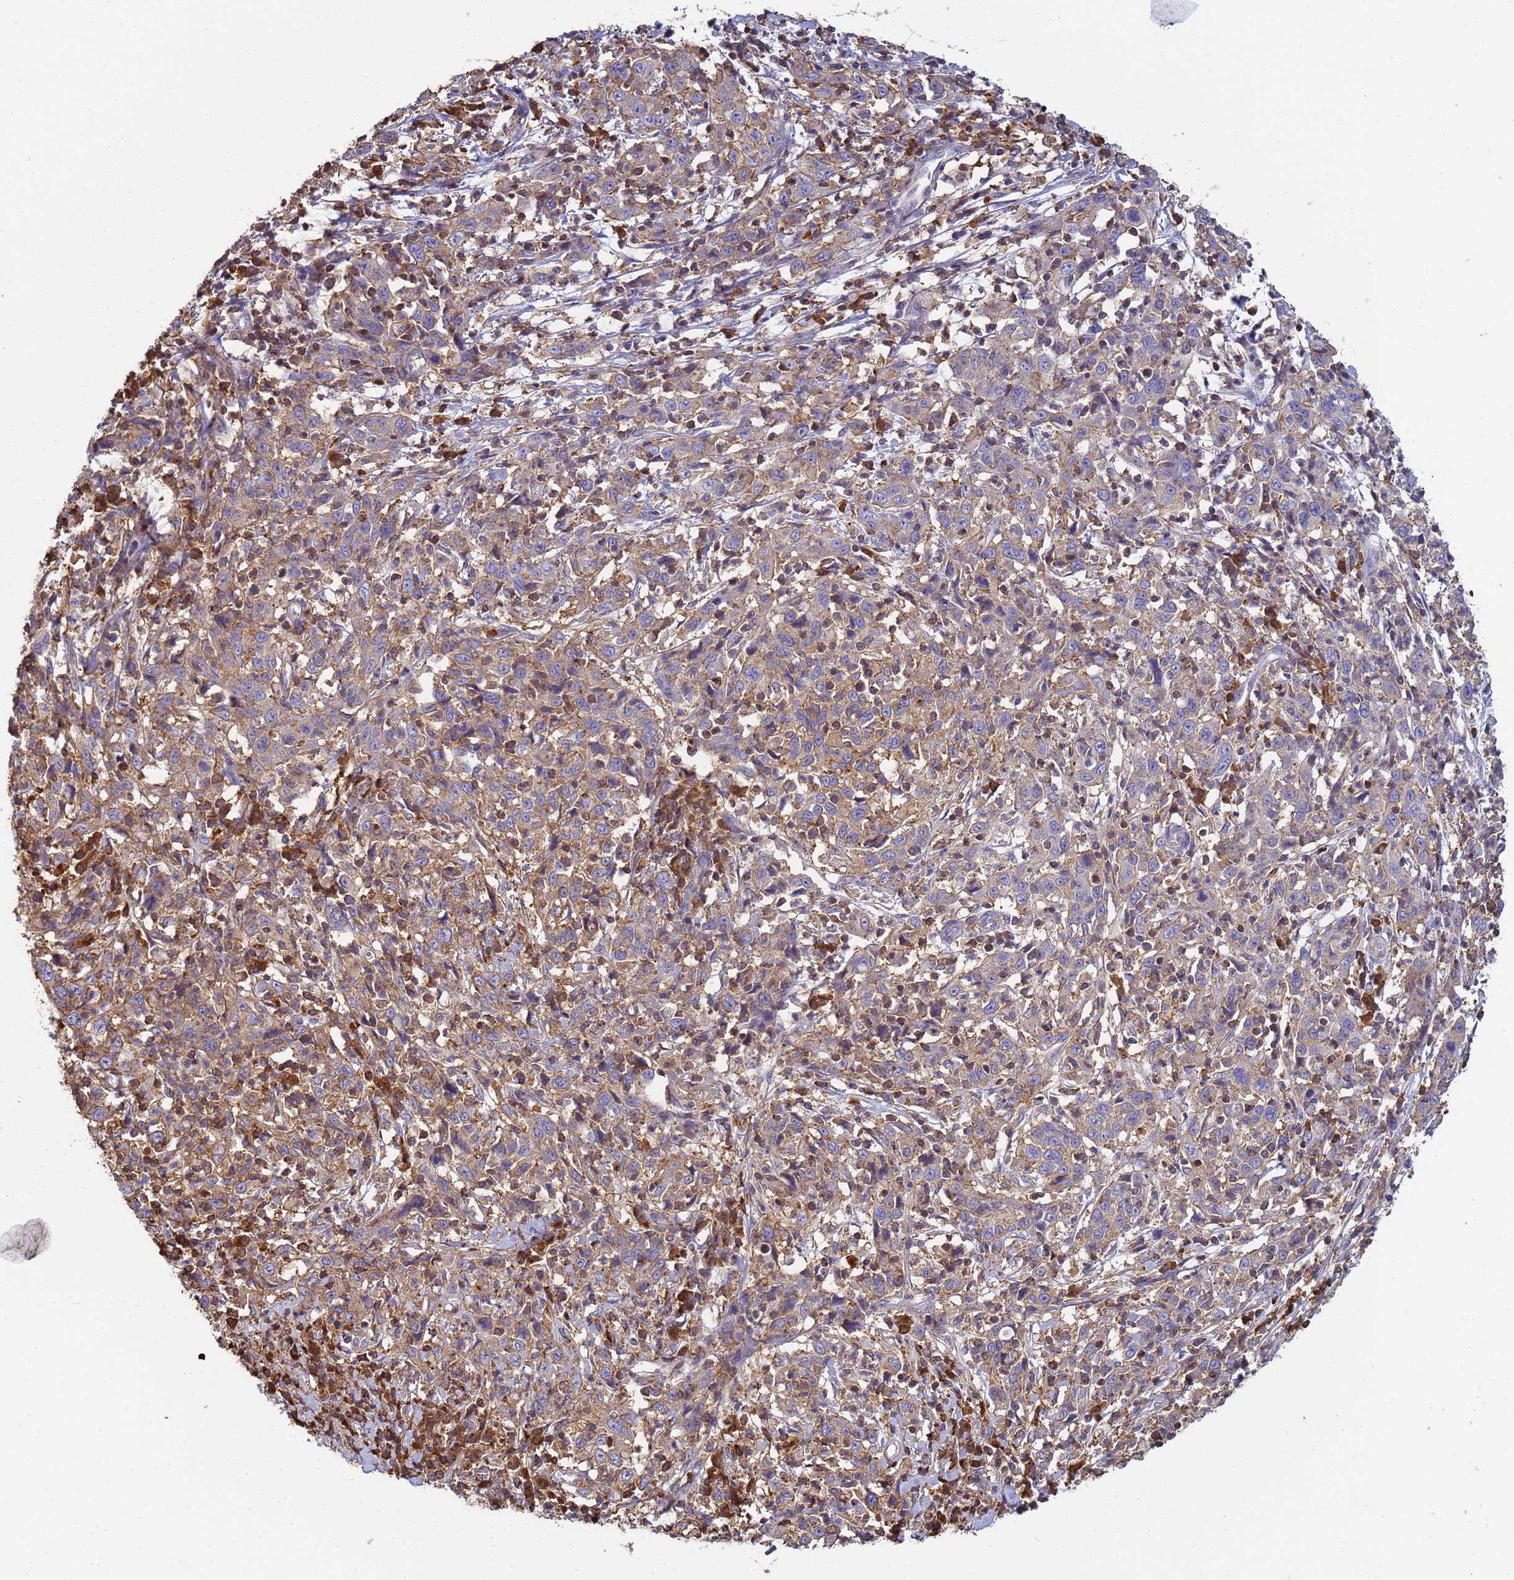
{"staining": {"intensity": "moderate", "quantity": "25%-75%", "location": "cytoplasmic/membranous"}, "tissue": "cervical cancer", "cell_type": "Tumor cells", "image_type": "cancer", "snomed": [{"axis": "morphology", "description": "Squamous cell carcinoma, NOS"}, {"axis": "topography", "description": "Cervix"}], "caption": "Immunohistochemistry of human cervical cancer reveals medium levels of moderate cytoplasmic/membranous staining in approximately 25%-75% of tumor cells.", "gene": "ZNG1B", "patient": {"sex": "female", "age": 46}}